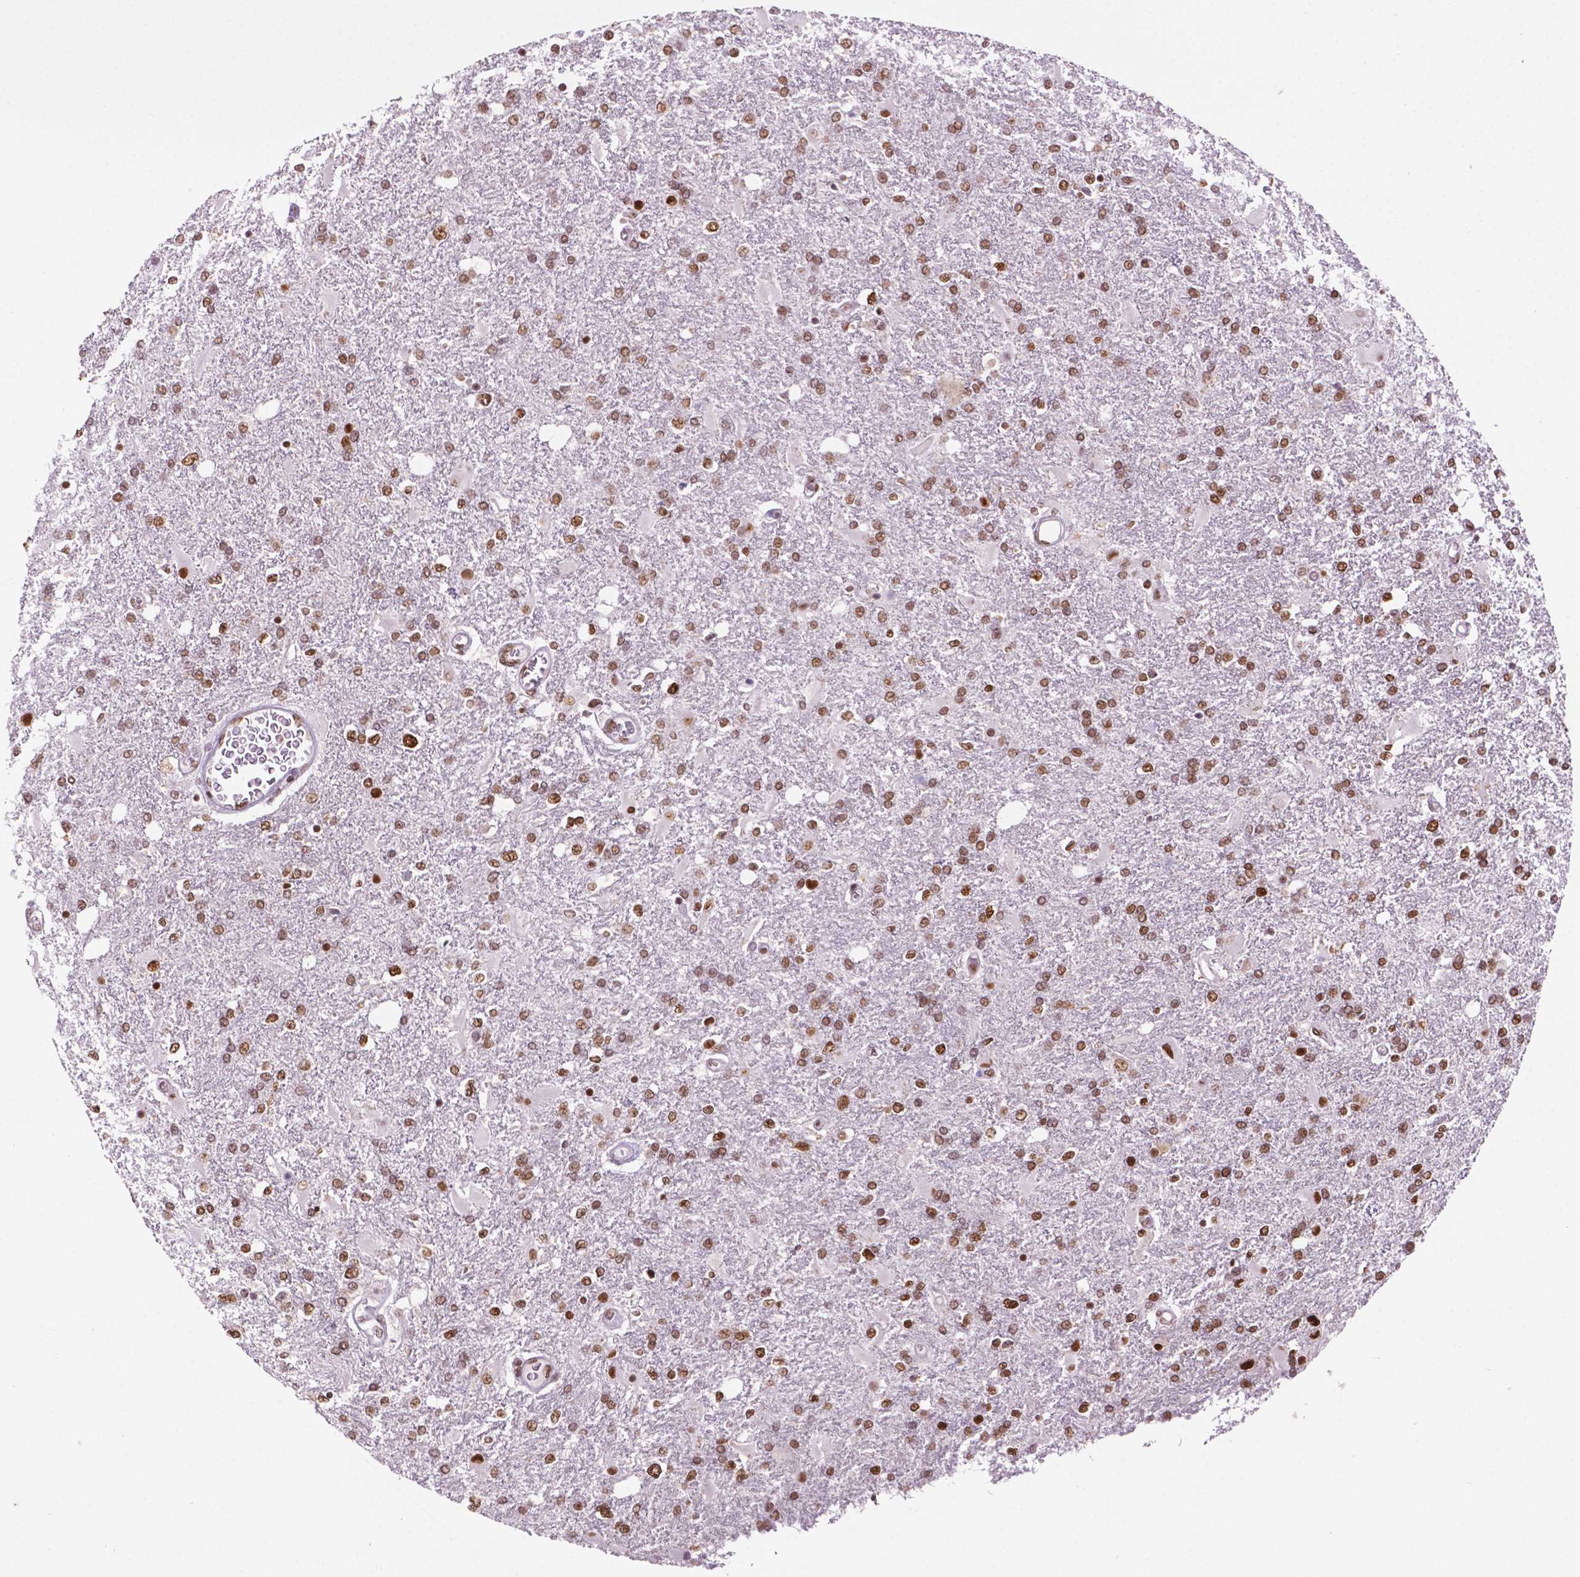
{"staining": {"intensity": "weak", "quantity": ">75%", "location": "nuclear"}, "tissue": "glioma", "cell_type": "Tumor cells", "image_type": "cancer", "snomed": [{"axis": "morphology", "description": "Glioma, malignant, High grade"}, {"axis": "topography", "description": "Cerebral cortex"}], "caption": "Weak nuclear protein positivity is present in approximately >75% of tumor cells in glioma.", "gene": "MLH1", "patient": {"sex": "male", "age": 79}}